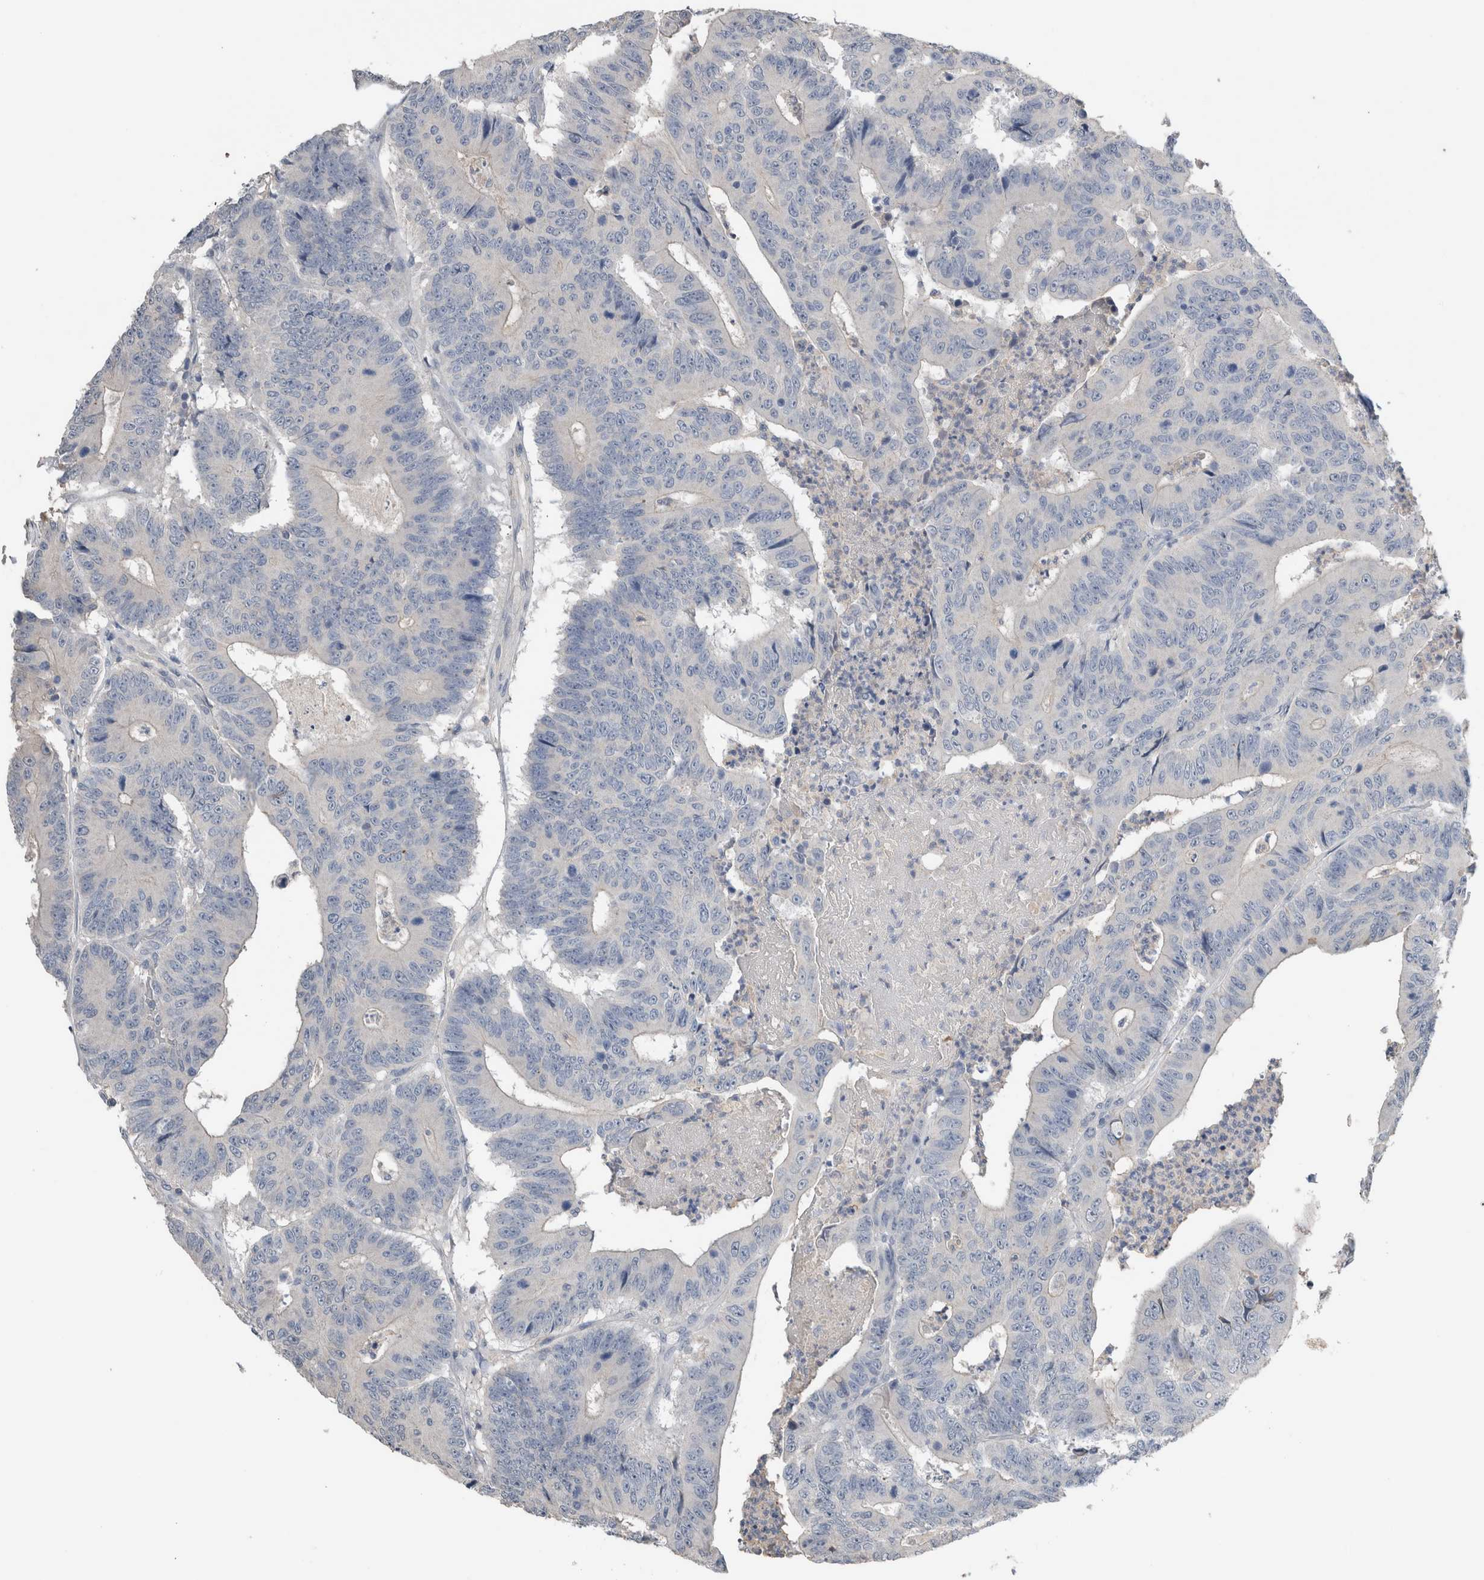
{"staining": {"intensity": "negative", "quantity": "none", "location": "none"}, "tissue": "colorectal cancer", "cell_type": "Tumor cells", "image_type": "cancer", "snomed": [{"axis": "morphology", "description": "Adenocarcinoma, NOS"}, {"axis": "topography", "description": "Colon"}], "caption": "An IHC photomicrograph of colorectal adenocarcinoma is shown. There is no staining in tumor cells of colorectal adenocarcinoma.", "gene": "CRNN", "patient": {"sex": "male", "age": 83}}